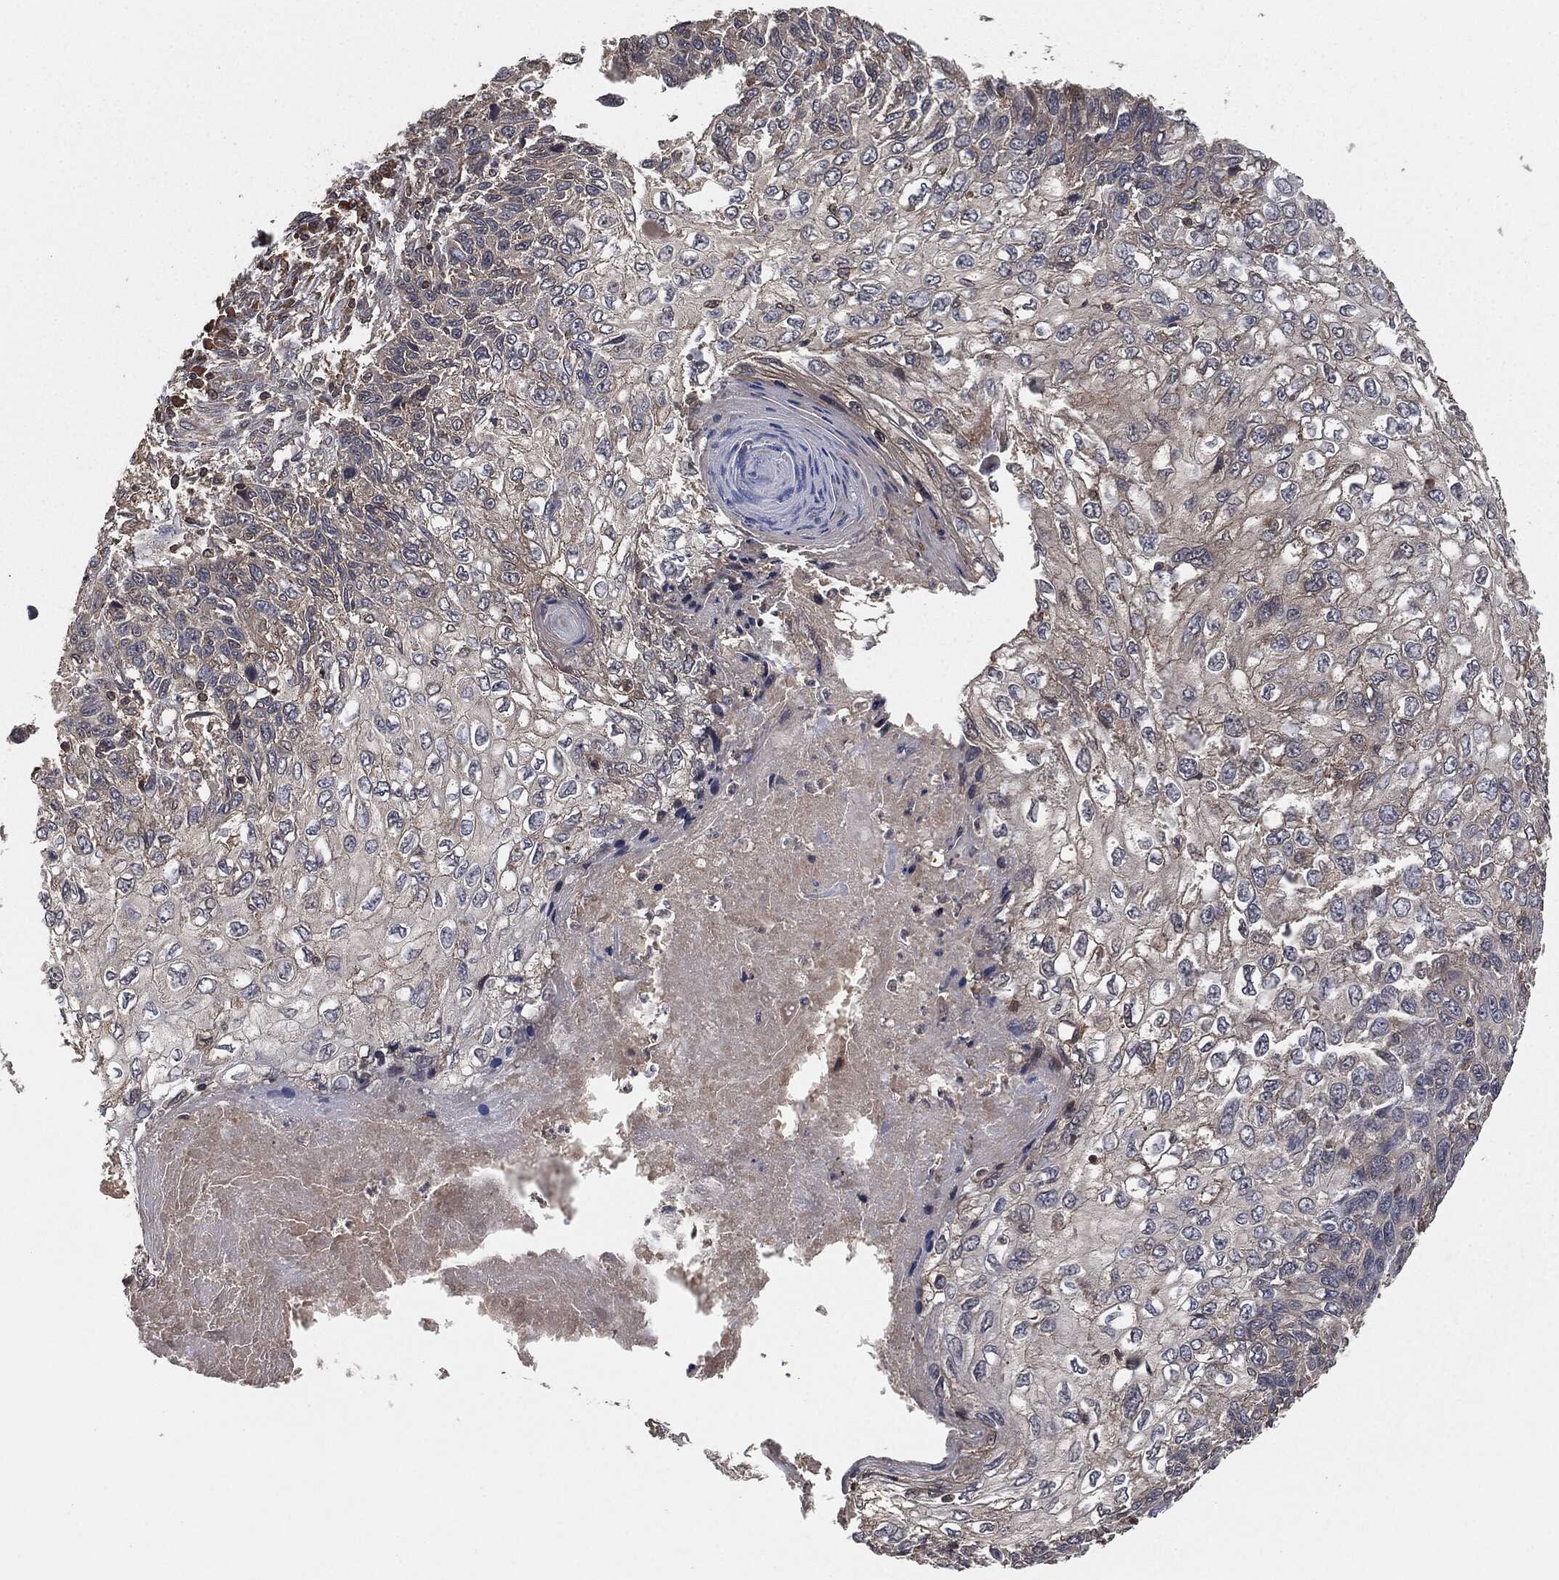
{"staining": {"intensity": "negative", "quantity": "none", "location": "none"}, "tissue": "skin cancer", "cell_type": "Tumor cells", "image_type": "cancer", "snomed": [{"axis": "morphology", "description": "Squamous cell carcinoma, NOS"}, {"axis": "topography", "description": "Skin"}], "caption": "Human skin squamous cell carcinoma stained for a protein using IHC displays no staining in tumor cells.", "gene": "ERBIN", "patient": {"sex": "male", "age": 92}}